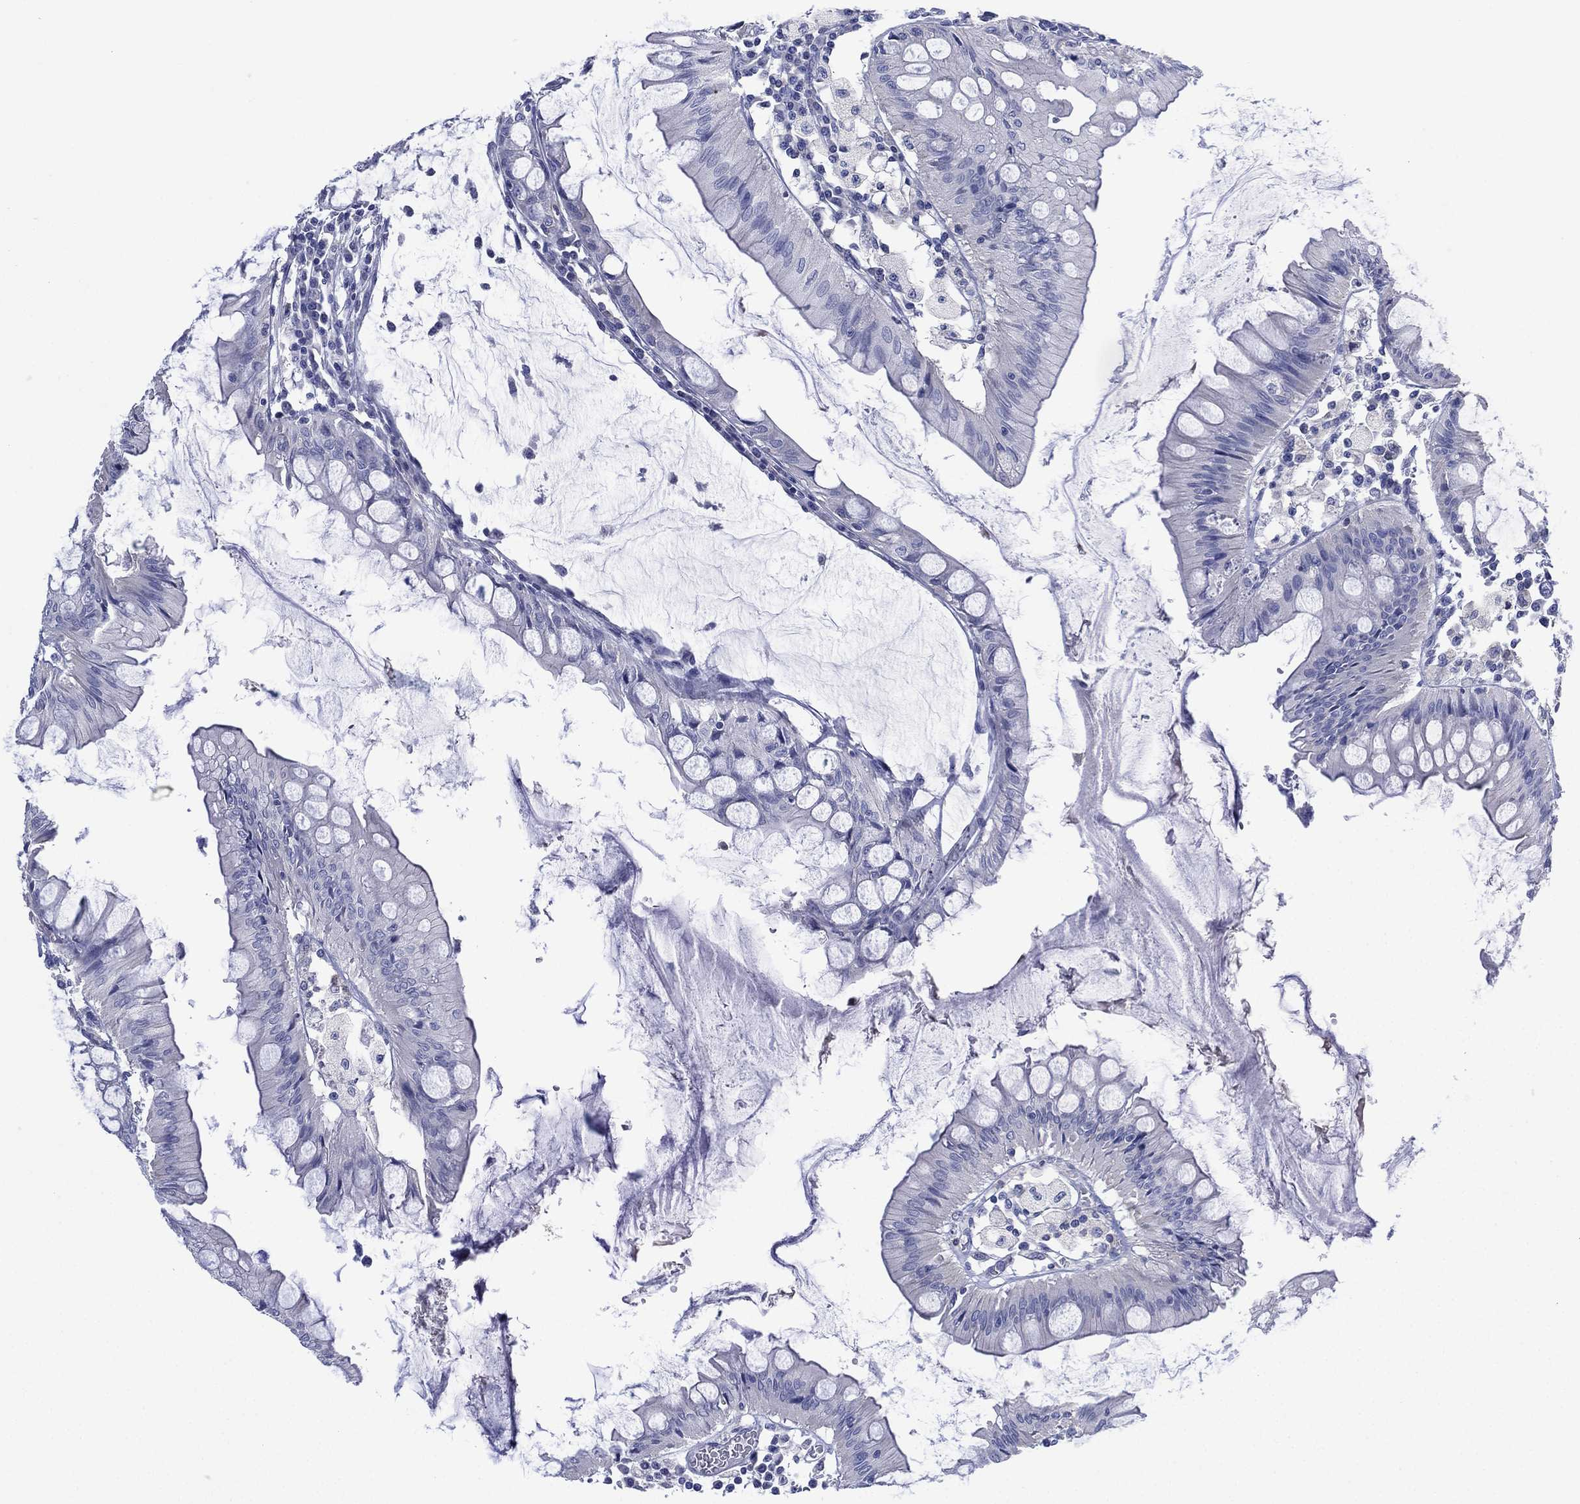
{"staining": {"intensity": "negative", "quantity": "none", "location": "none"}, "tissue": "colorectal cancer", "cell_type": "Tumor cells", "image_type": "cancer", "snomed": [{"axis": "morphology", "description": "Adenocarcinoma, NOS"}, {"axis": "topography", "description": "Rectum"}], "caption": "This is a micrograph of IHC staining of adenocarcinoma (colorectal), which shows no positivity in tumor cells. Nuclei are stained in blue.", "gene": "CHRNA3", "patient": {"sex": "female", "age": 85}}